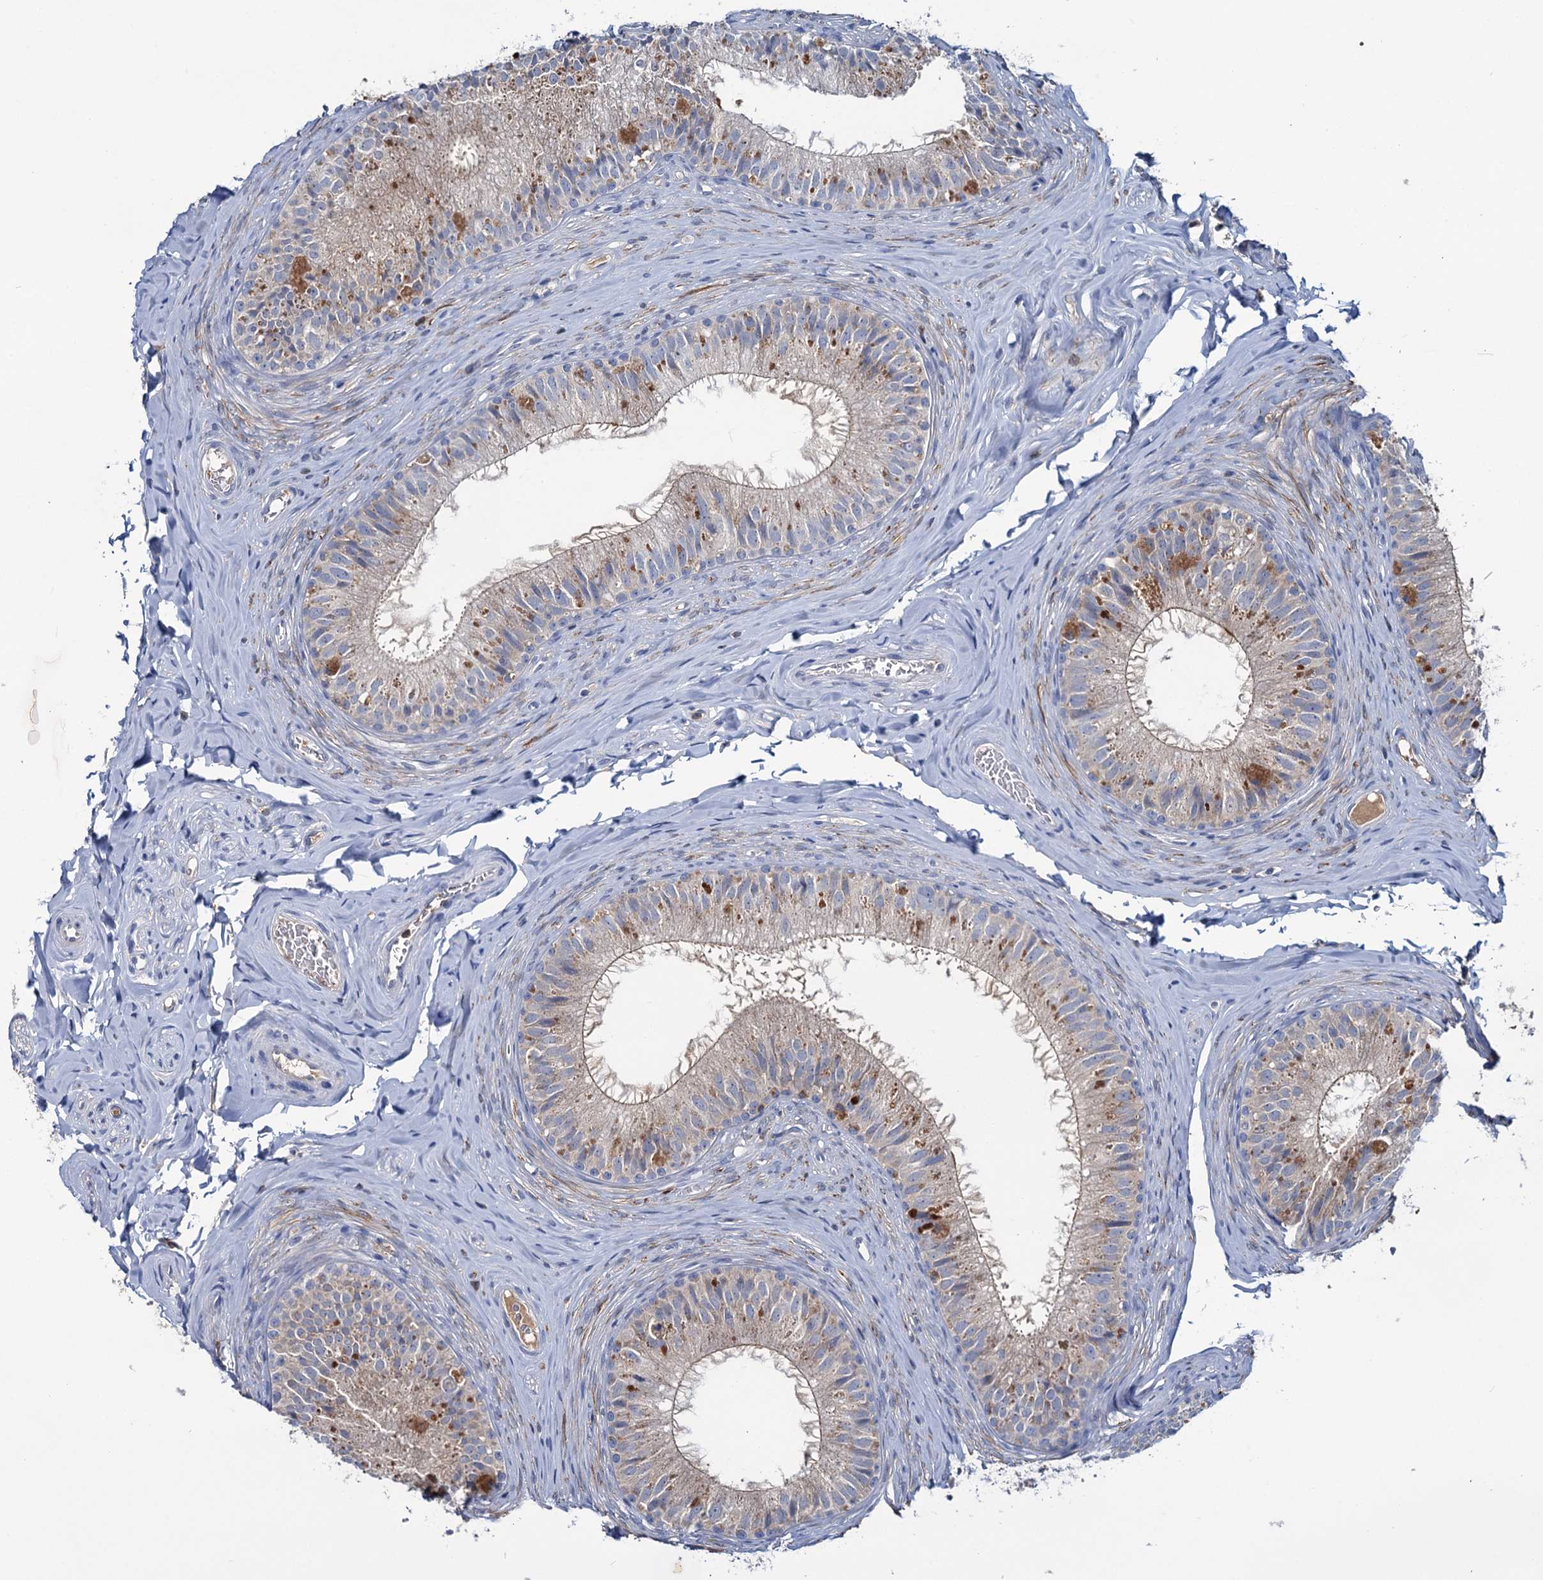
{"staining": {"intensity": "moderate", "quantity": "<25%", "location": "cytoplasmic/membranous"}, "tissue": "epididymis", "cell_type": "Glandular cells", "image_type": "normal", "snomed": [{"axis": "morphology", "description": "Normal tissue, NOS"}, {"axis": "topography", "description": "Epididymis"}], "caption": "Brown immunohistochemical staining in benign human epididymis reveals moderate cytoplasmic/membranous expression in approximately <25% of glandular cells.", "gene": "FGFR2", "patient": {"sex": "male", "age": 34}}